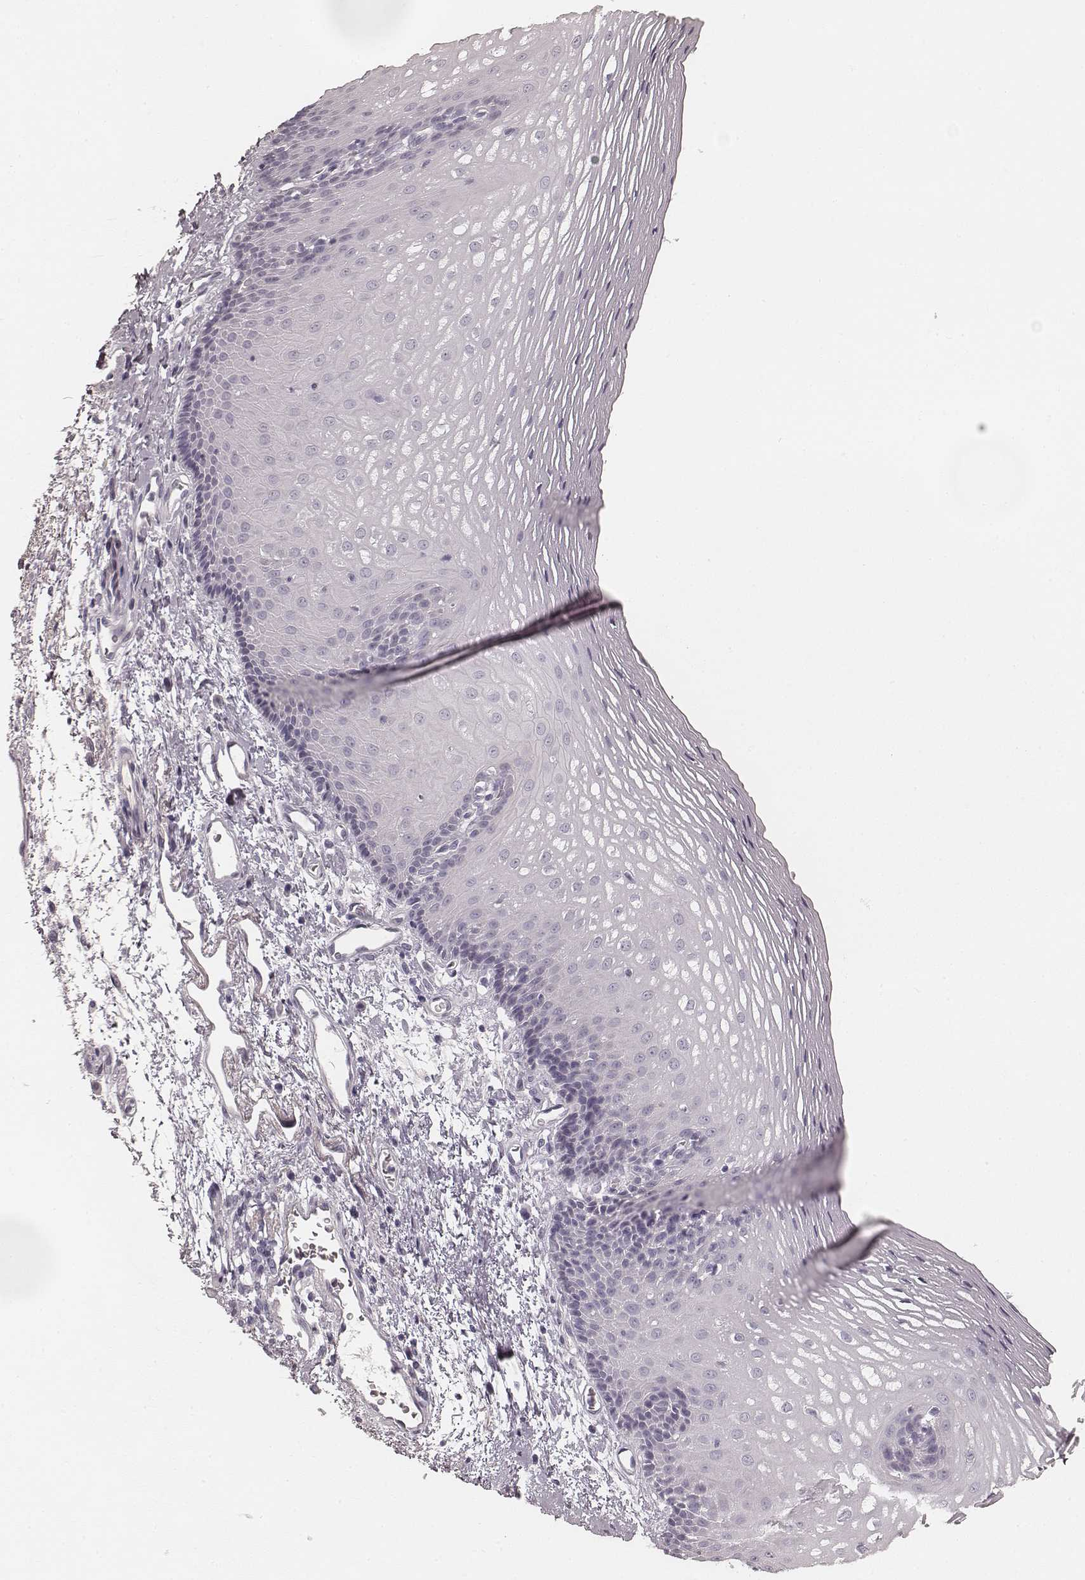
{"staining": {"intensity": "negative", "quantity": "none", "location": "none"}, "tissue": "esophagus", "cell_type": "Squamous epithelial cells", "image_type": "normal", "snomed": [{"axis": "morphology", "description": "Normal tissue, NOS"}, {"axis": "topography", "description": "Esophagus"}], "caption": "DAB (3,3'-diaminobenzidine) immunohistochemical staining of benign human esophagus shows no significant staining in squamous epithelial cells. Nuclei are stained in blue.", "gene": "HNF4G", "patient": {"sex": "male", "age": 76}}